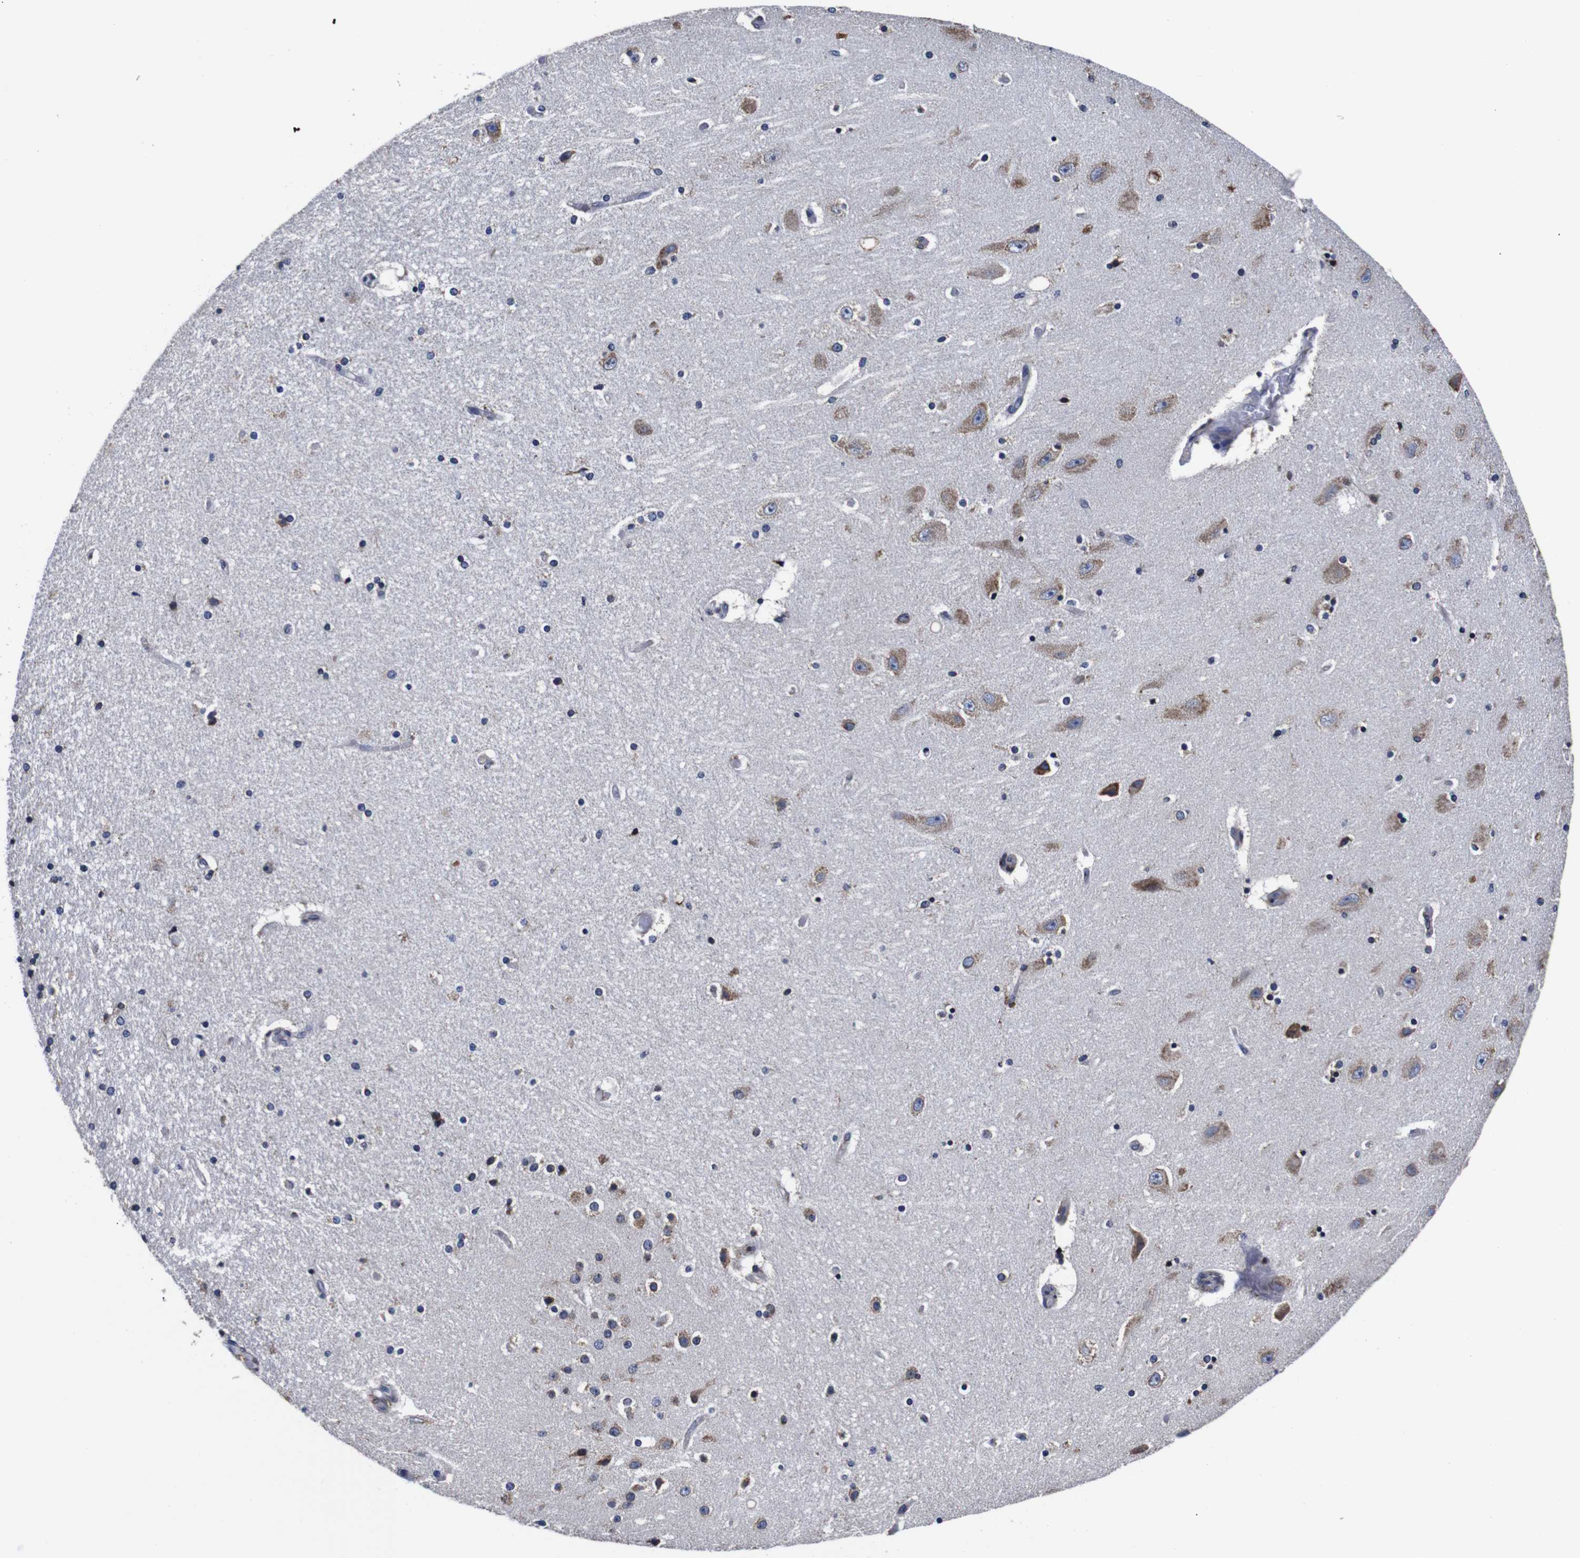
{"staining": {"intensity": "moderate", "quantity": "<25%", "location": "cytoplasmic/membranous"}, "tissue": "hippocampus", "cell_type": "Glial cells", "image_type": "normal", "snomed": [{"axis": "morphology", "description": "Normal tissue, NOS"}, {"axis": "topography", "description": "Hippocampus"}], "caption": "DAB immunohistochemical staining of benign human hippocampus demonstrates moderate cytoplasmic/membranous protein staining in approximately <25% of glial cells.", "gene": "PPIB", "patient": {"sex": "female", "age": 54}}